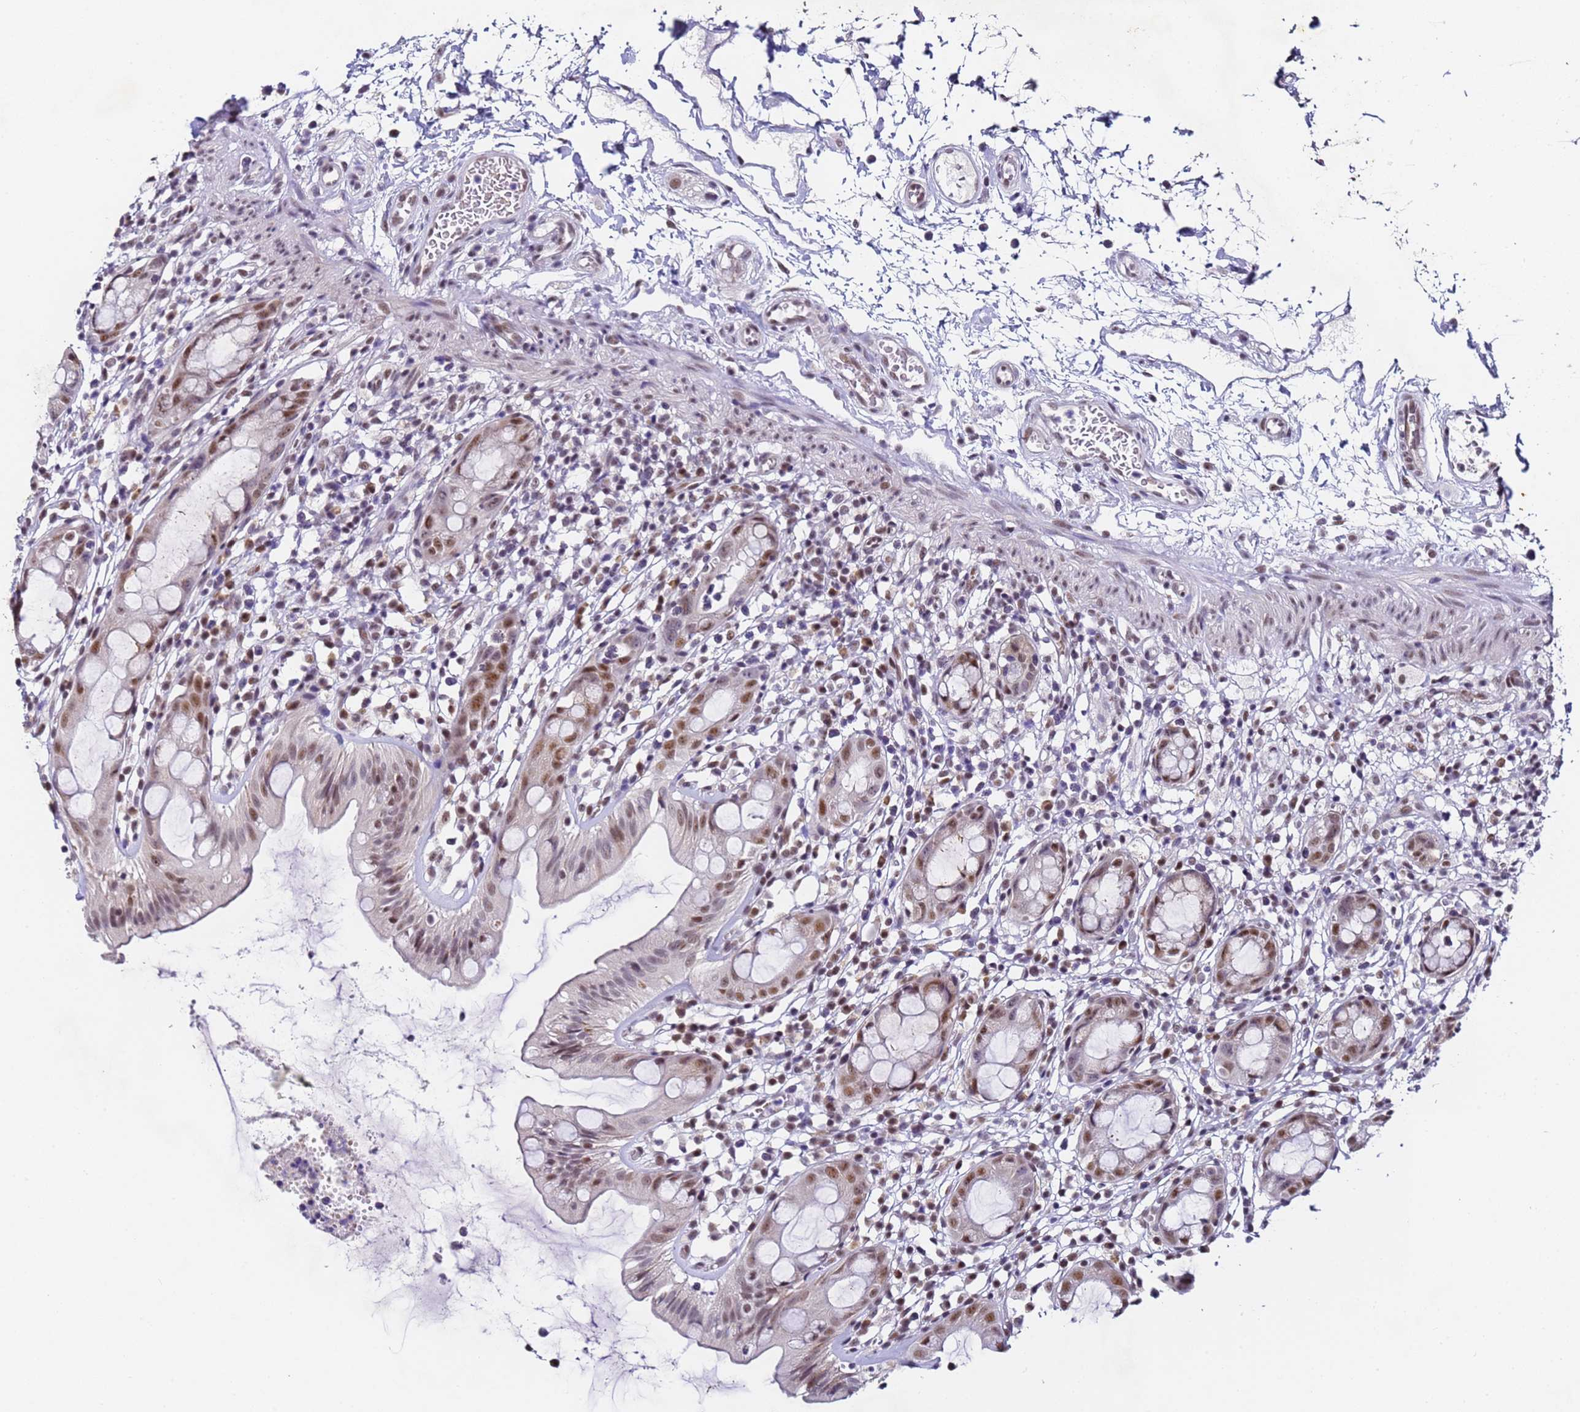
{"staining": {"intensity": "moderate", "quantity": "25%-75%", "location": "cytoplasmic/membranous,nuclear"}, "tissue": "rectum", "cell_type": "Glandular cells", "image_type": "normal", "snomed": [{"axis": "morphology", "description": "Normal tissue, NOS"}, {"axis": "topography", "description": "Rectum"}], "caption": "Immunohistochemical staining of unremarkable rectum shows 25%-75% levels of moderate cytoplasmic/membranous,nuclear protein expression in approximately 25%-75% of glandular cells.", "gene": "FNBP4", "patient": {"sex": "female", "age": 57}}